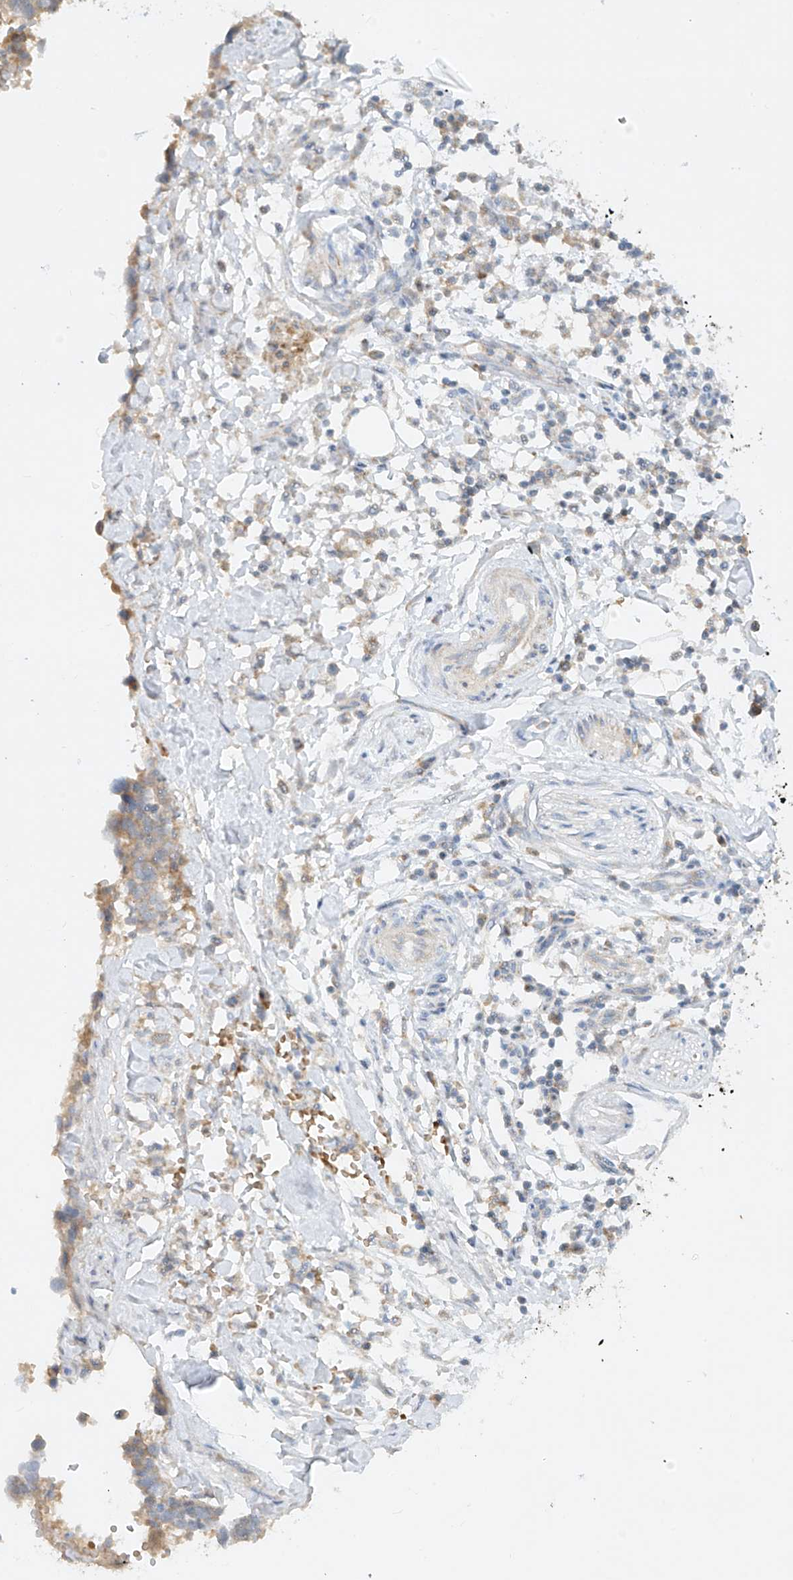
{"staining": {"intensity": "negative", "quantity": "none", "location": "none"}, "tissue": "ovarian cancer", "cell_type": "Tumor cells", "image_type": "cancer", "snomed": [{"axis": "morphology", "description": "Cystadenocarcinoma, serous, NOS"}, {"axis": "topography", "description": "Ovary"}], "caption": "An immunohistochemistry (IHC) photomicrograph of ovarian serous cystadenocarcinoma is shown. There is no staining in tumor cells of ovarian serous cystadenocarcinoma. (IHC, brightfield microscopy, high magnification).", "gene": "KPNA7", "patient": {"sex": "female", "age": 59}}